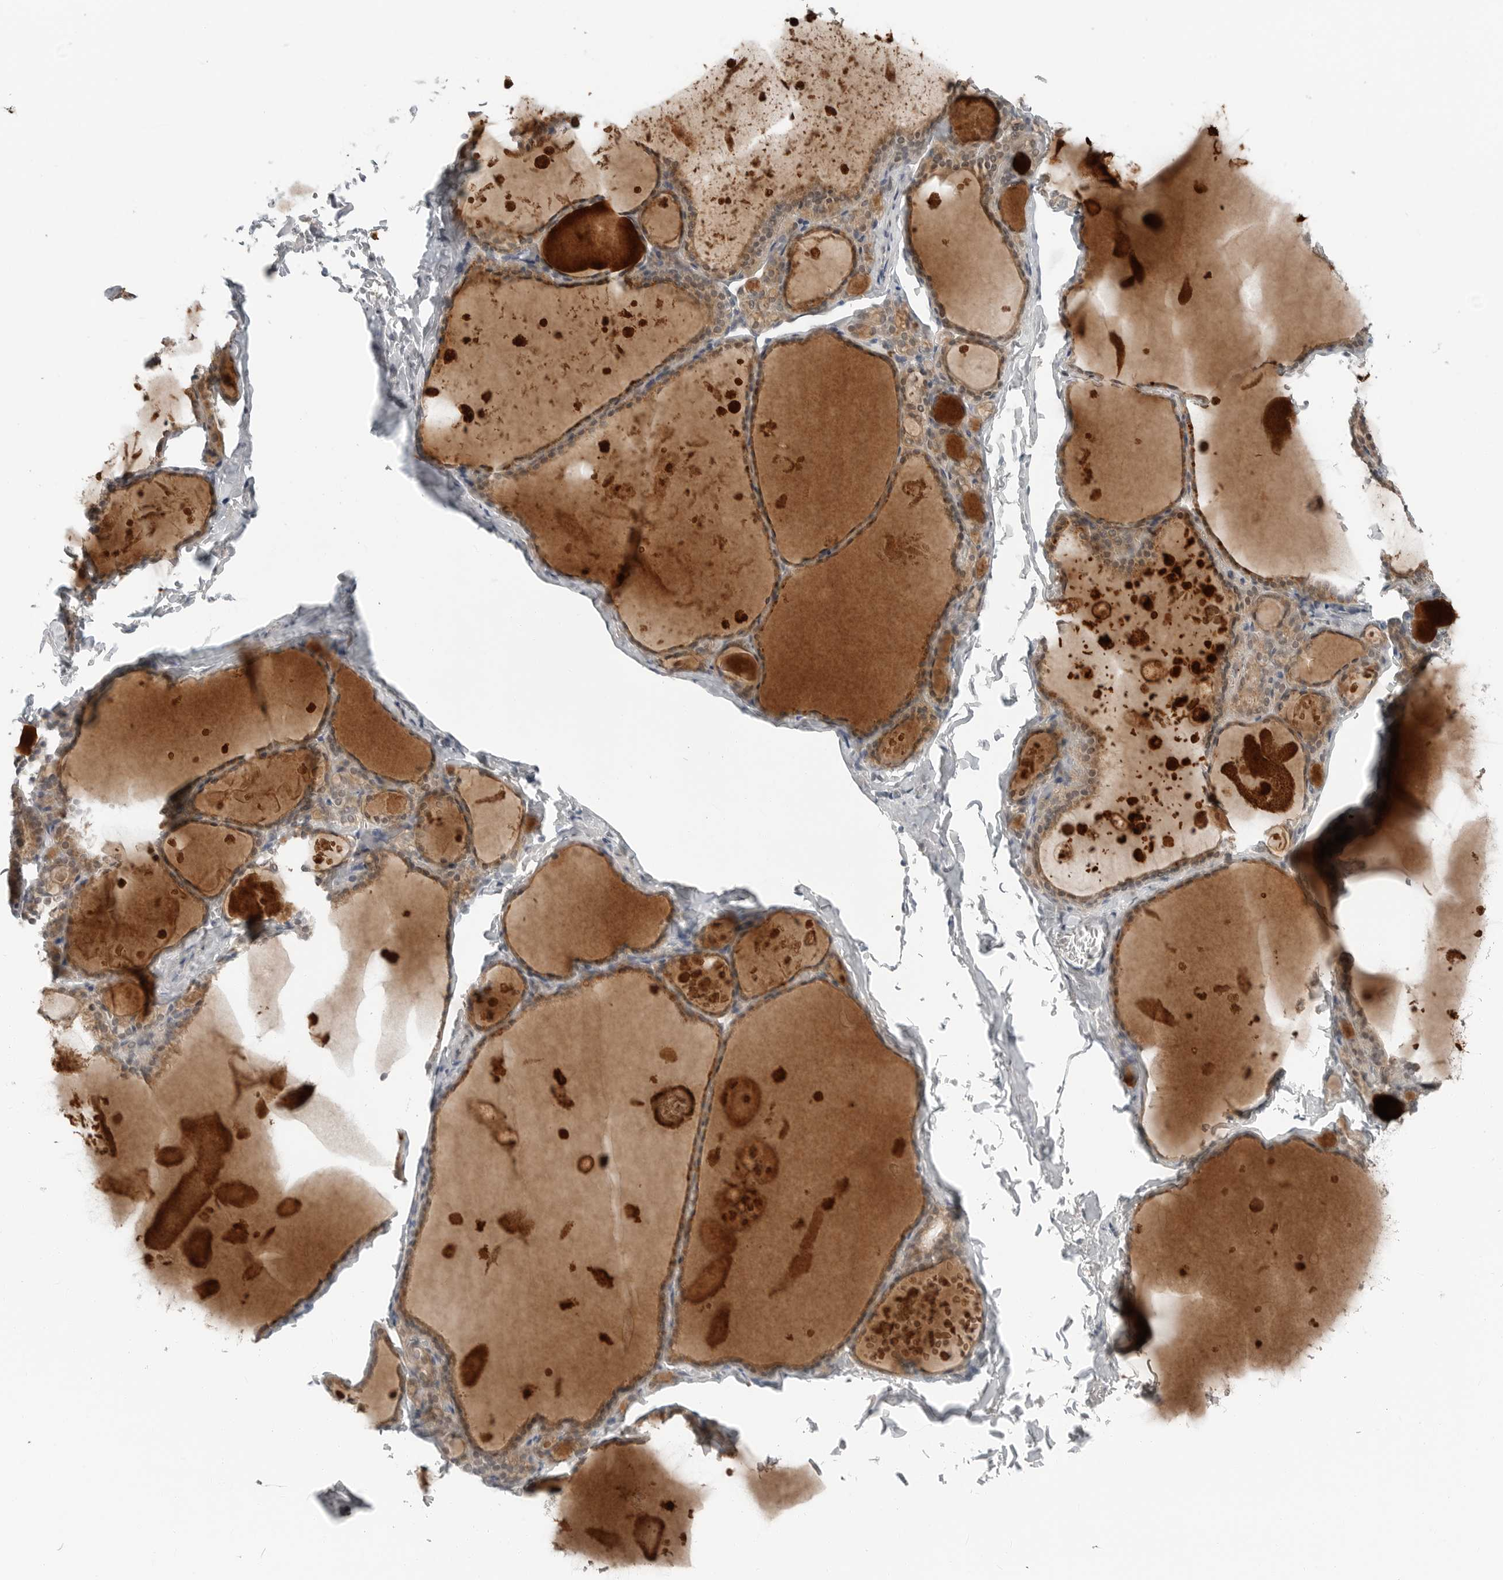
{"staining": {"intensity": "moderate", "quantity": ">75%", "location": "cytoplasmic/membranous,nuclear"}, "tissue": "thyroid gland", "cell_type": "Glandular cells", "image_type": "normal", "snomed": [{"axis": "morphology", "description": "Normal tissue, NOS"}, {"axis": "topography", "description": "Thyroid gland"}], "caption": "Thyroid gland stained for a protein reveals moderate cytoplasmic/membranous,nuclear positivity in glandular cells. The staining was performed using DAB (3,3'-diaminobenzidine) to visualize the protein expression in brown, while the nuclei were stained in blue with hematoxylin (Magnification: 20x).", "gene": "FCRLB", "patient": {"sex": "male", "age": 56}}